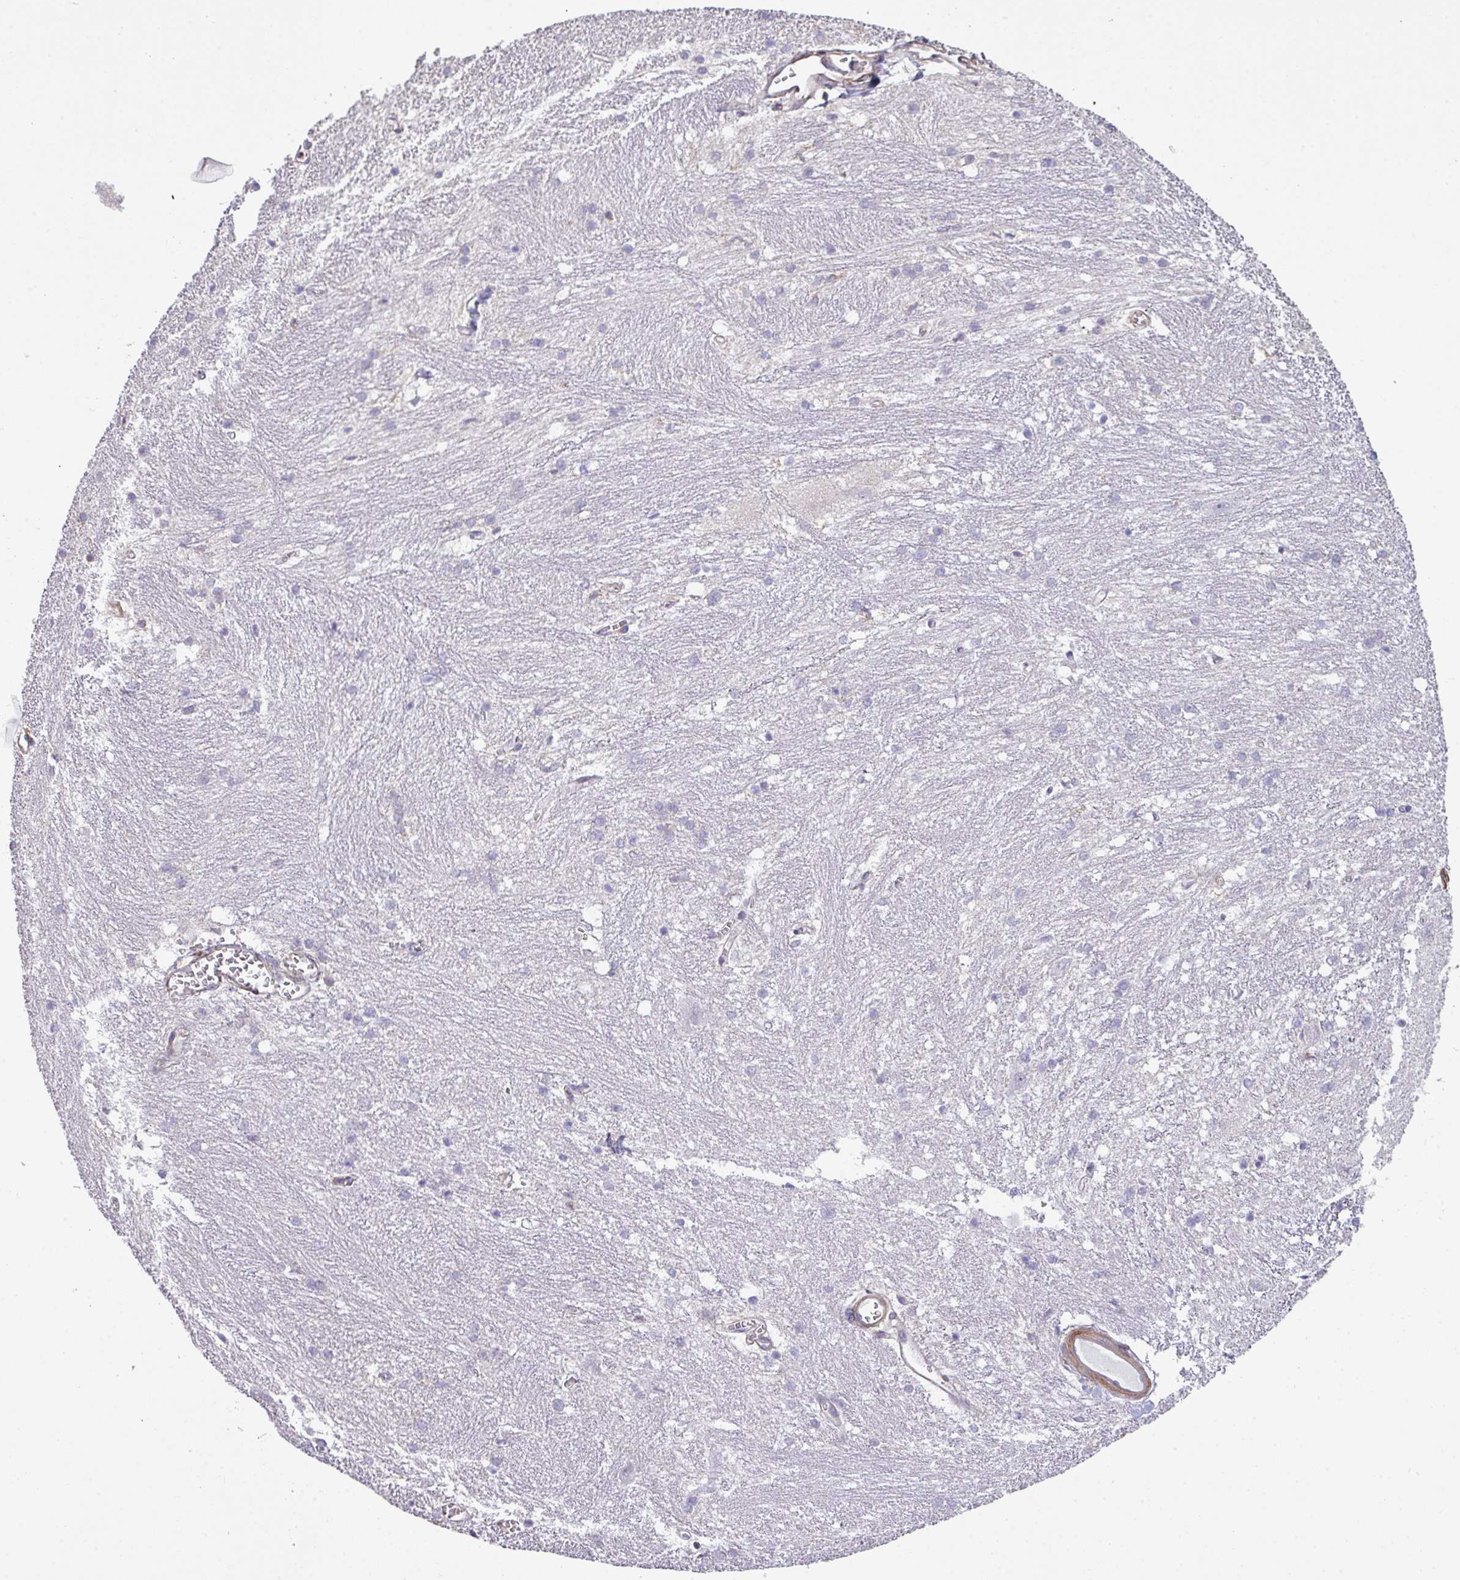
{"staining": {"intensity": "negative", "quantity": "none", "location": "none"}, "tissue": "caudate", "cell_type": "Glial cells", "image_type": "normal", "snomed": [{"axis": "morphology", "description": "Normal tissue, NOS"}, {"axis": "topography", "description": "Lateral ventricle wall"}], "caption": "Immunohistochemistry image of normal human caudate stained for a protein (brown), which shows no expression in glial cells. Brightfield microscopy of immunohistochemistry stained with DAB (brown) and hematoxylin (blue), captured at high magnification.", "gene": "LRRC41", "patient": {"sex": "male", "age": 37}}